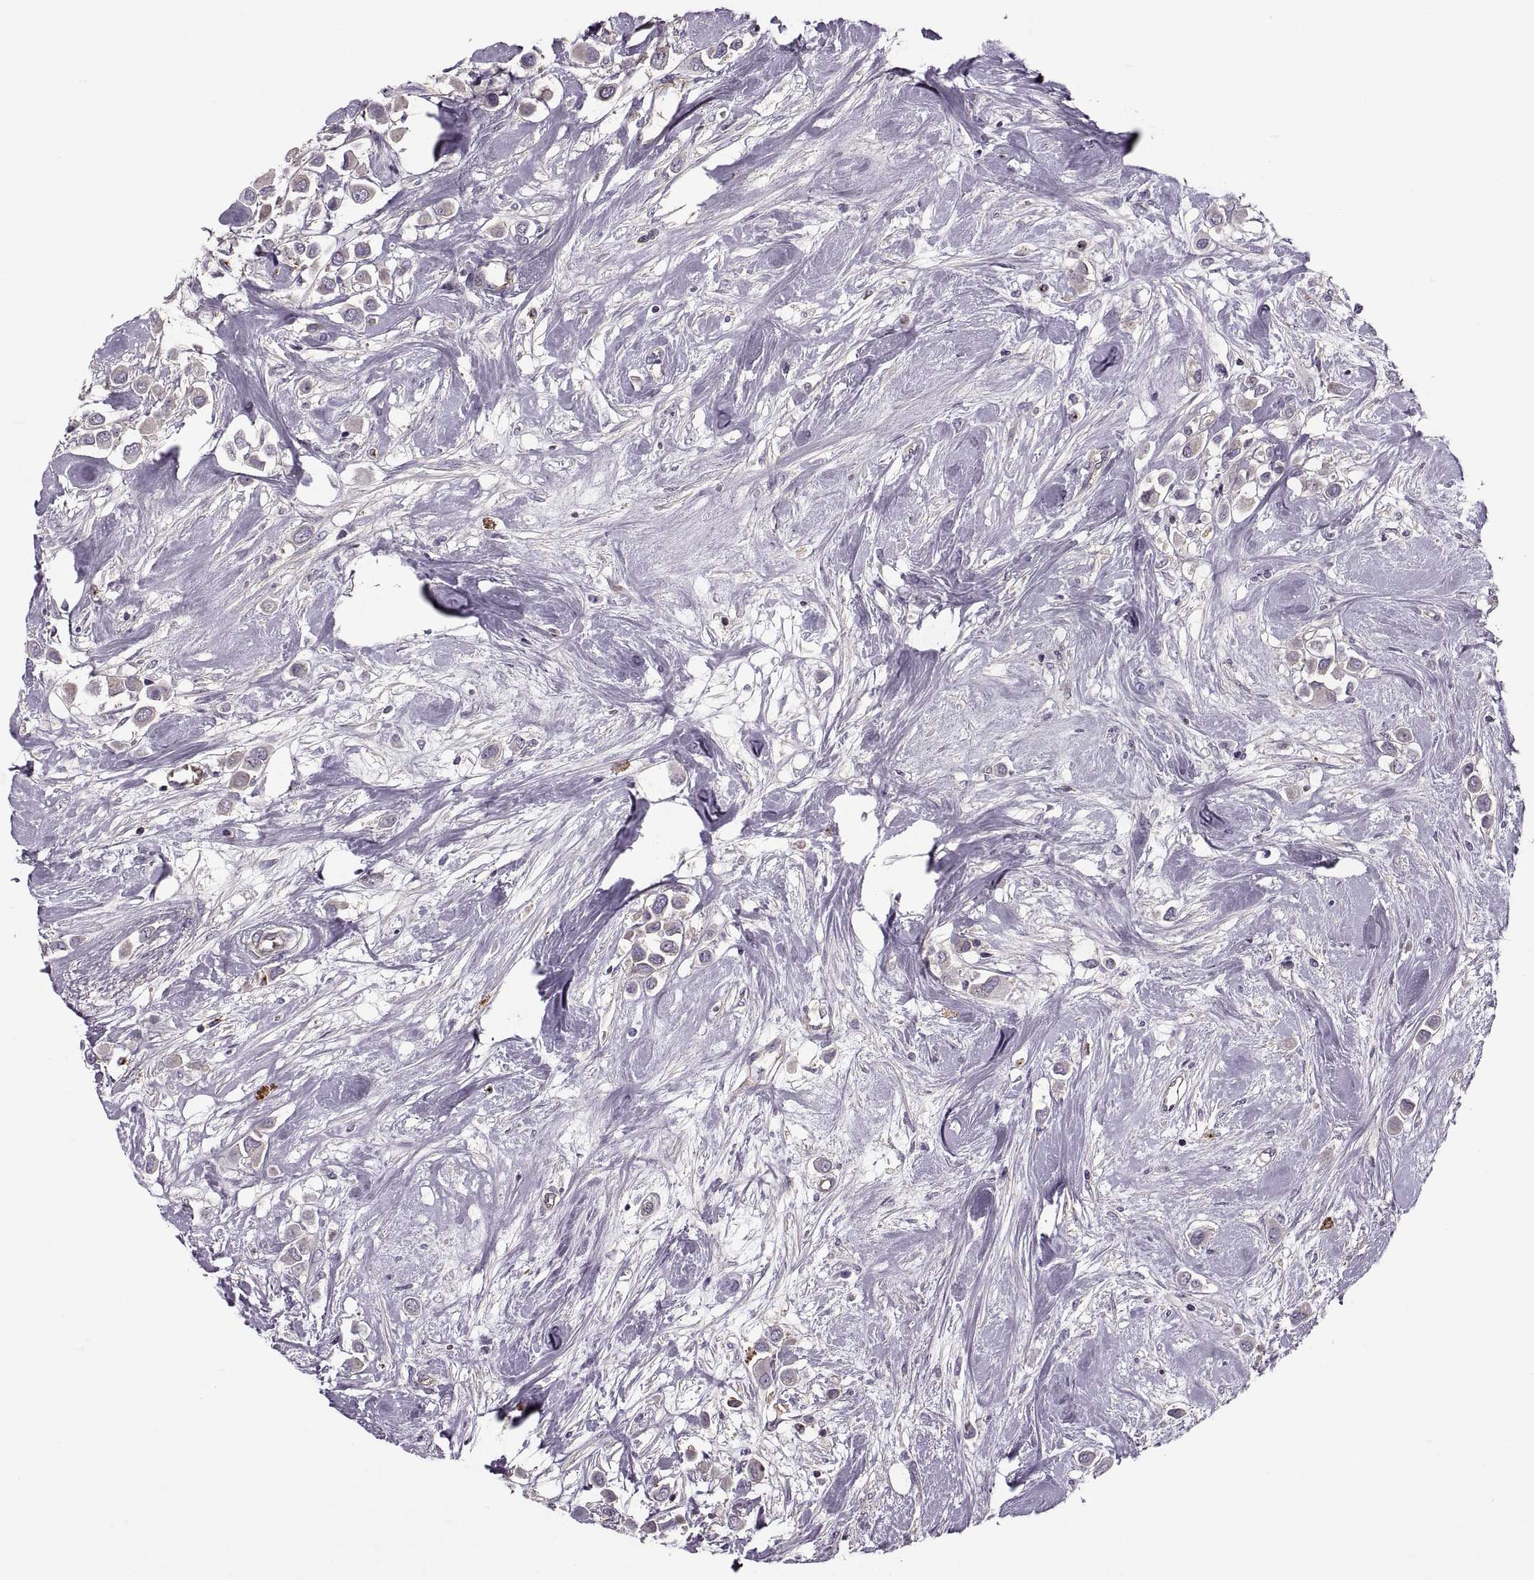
{"staining": {"intensity": "negative", "quantity": "none", "location": "none"}, "tissue": "breast cancer", "cell_type": "Tumor cells", "image_type": "cancer", "snomed": [{"axis": "morphology", "description": "Duct carcinoma"}, {"axis": "topography", "description": "Breast"}], "caption": "There is no significant staining in tumor cells of breast infiltrating ductal carcinoma. (Immunohistochemistry, brightfield microscopy, high magnification).", "gene": "SLC2A3", "patient": {"sex": "female", "age": 61}}